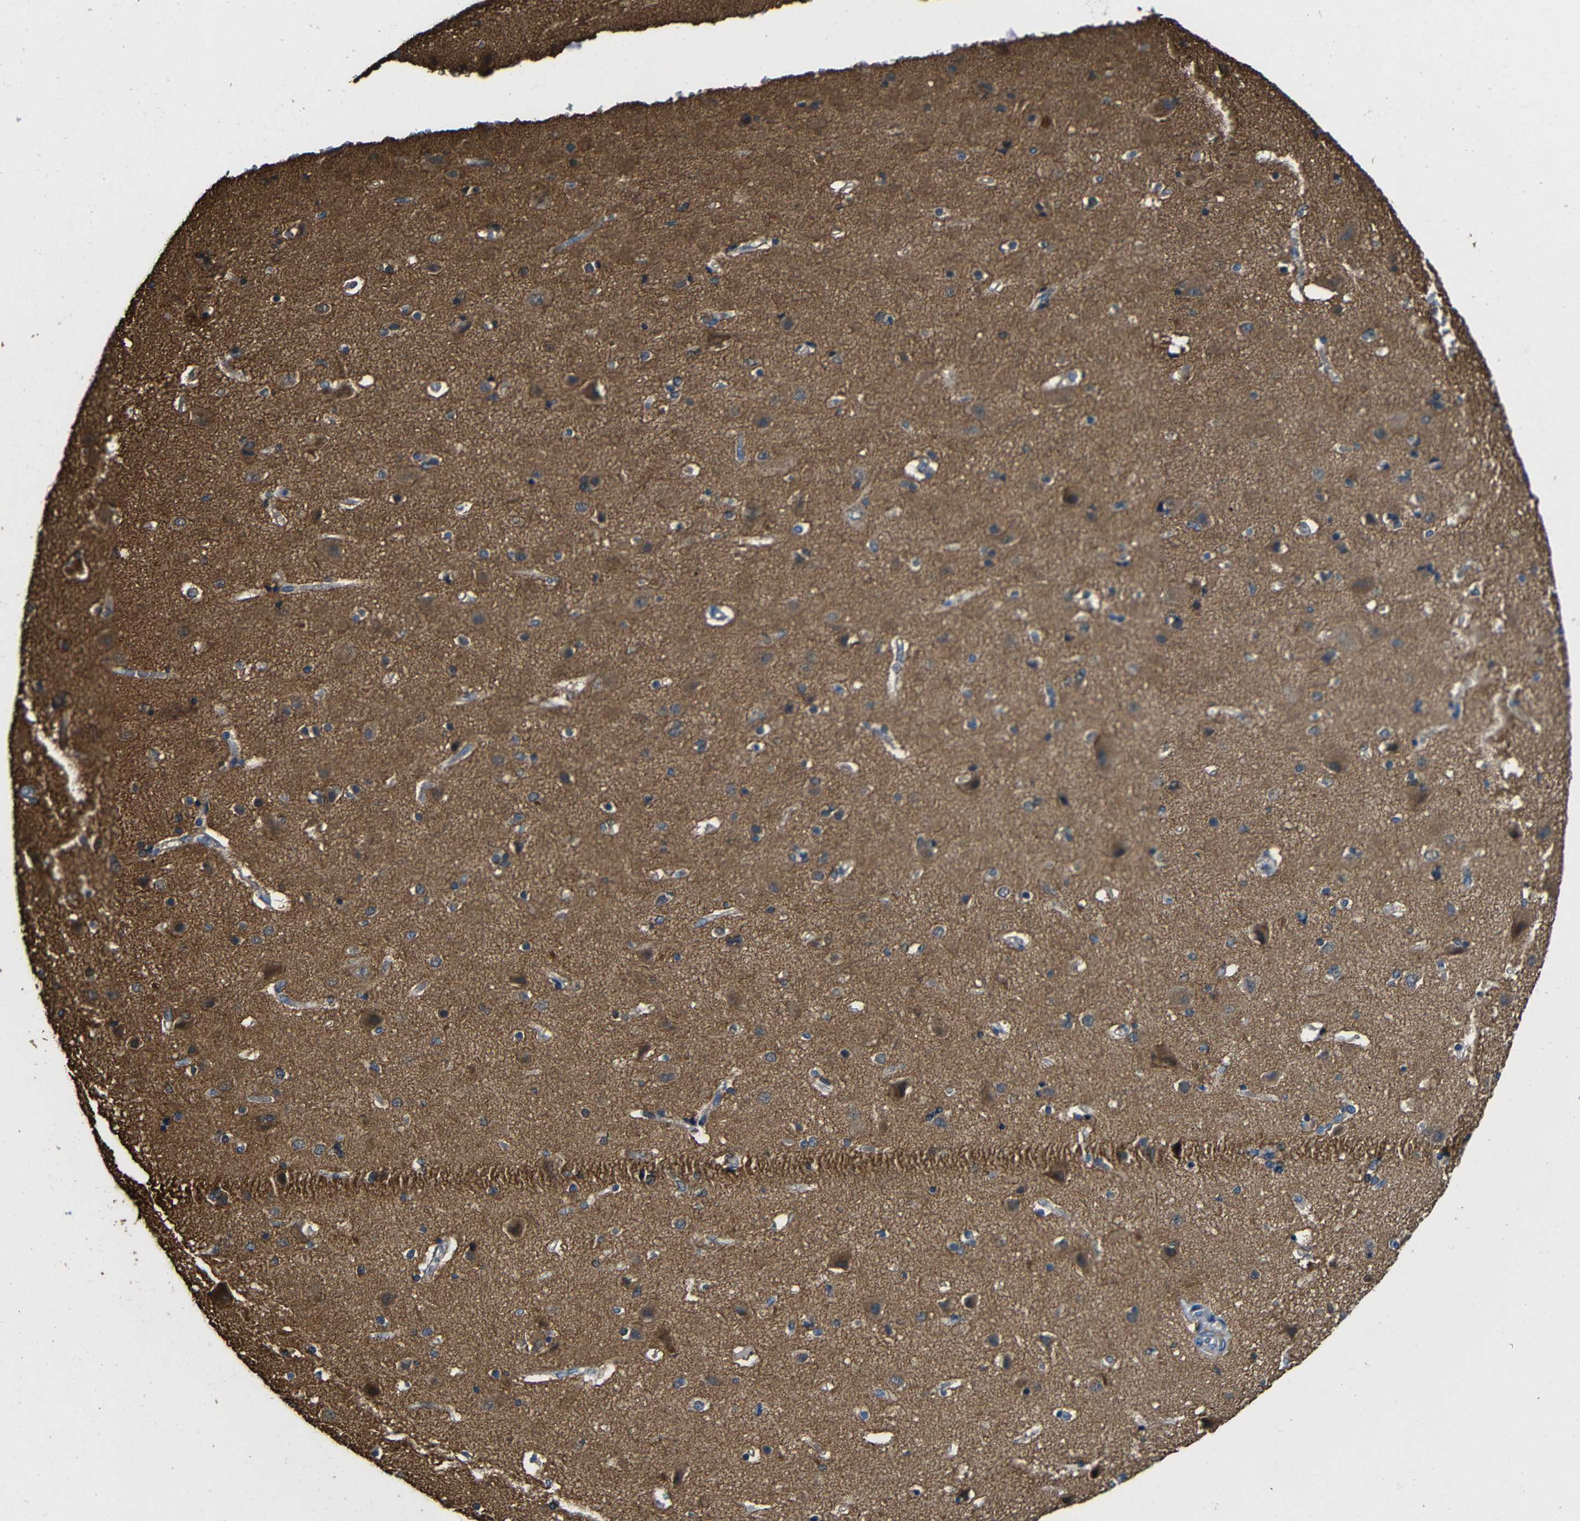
{"staining": {"intensity": "weak", "quantity": ">75%", "location": "cytoplasmic/membranous"}, "tissue": "cerebral cortex", "cell_type": "Endothelial cells", "image_type": "normal", "snomed": [{"axis": "morphology", "description": "Normal tissue, NOS"}, {"axis": "topography", "description": "Cerebral cortex"}], "caption": "Immunohistochemical staining of normal human cerebral cortex demonstrates >75% levels of weak cytoplasmic/membranous protein positivity in approximately >75% of endothelial cells. (DAB (3,3'-diaminobenzidine) = brown stain, brightfield microscopy at high magnification).", "gene": "GDI1", "patient": {"sex": "female", "age": 54}}